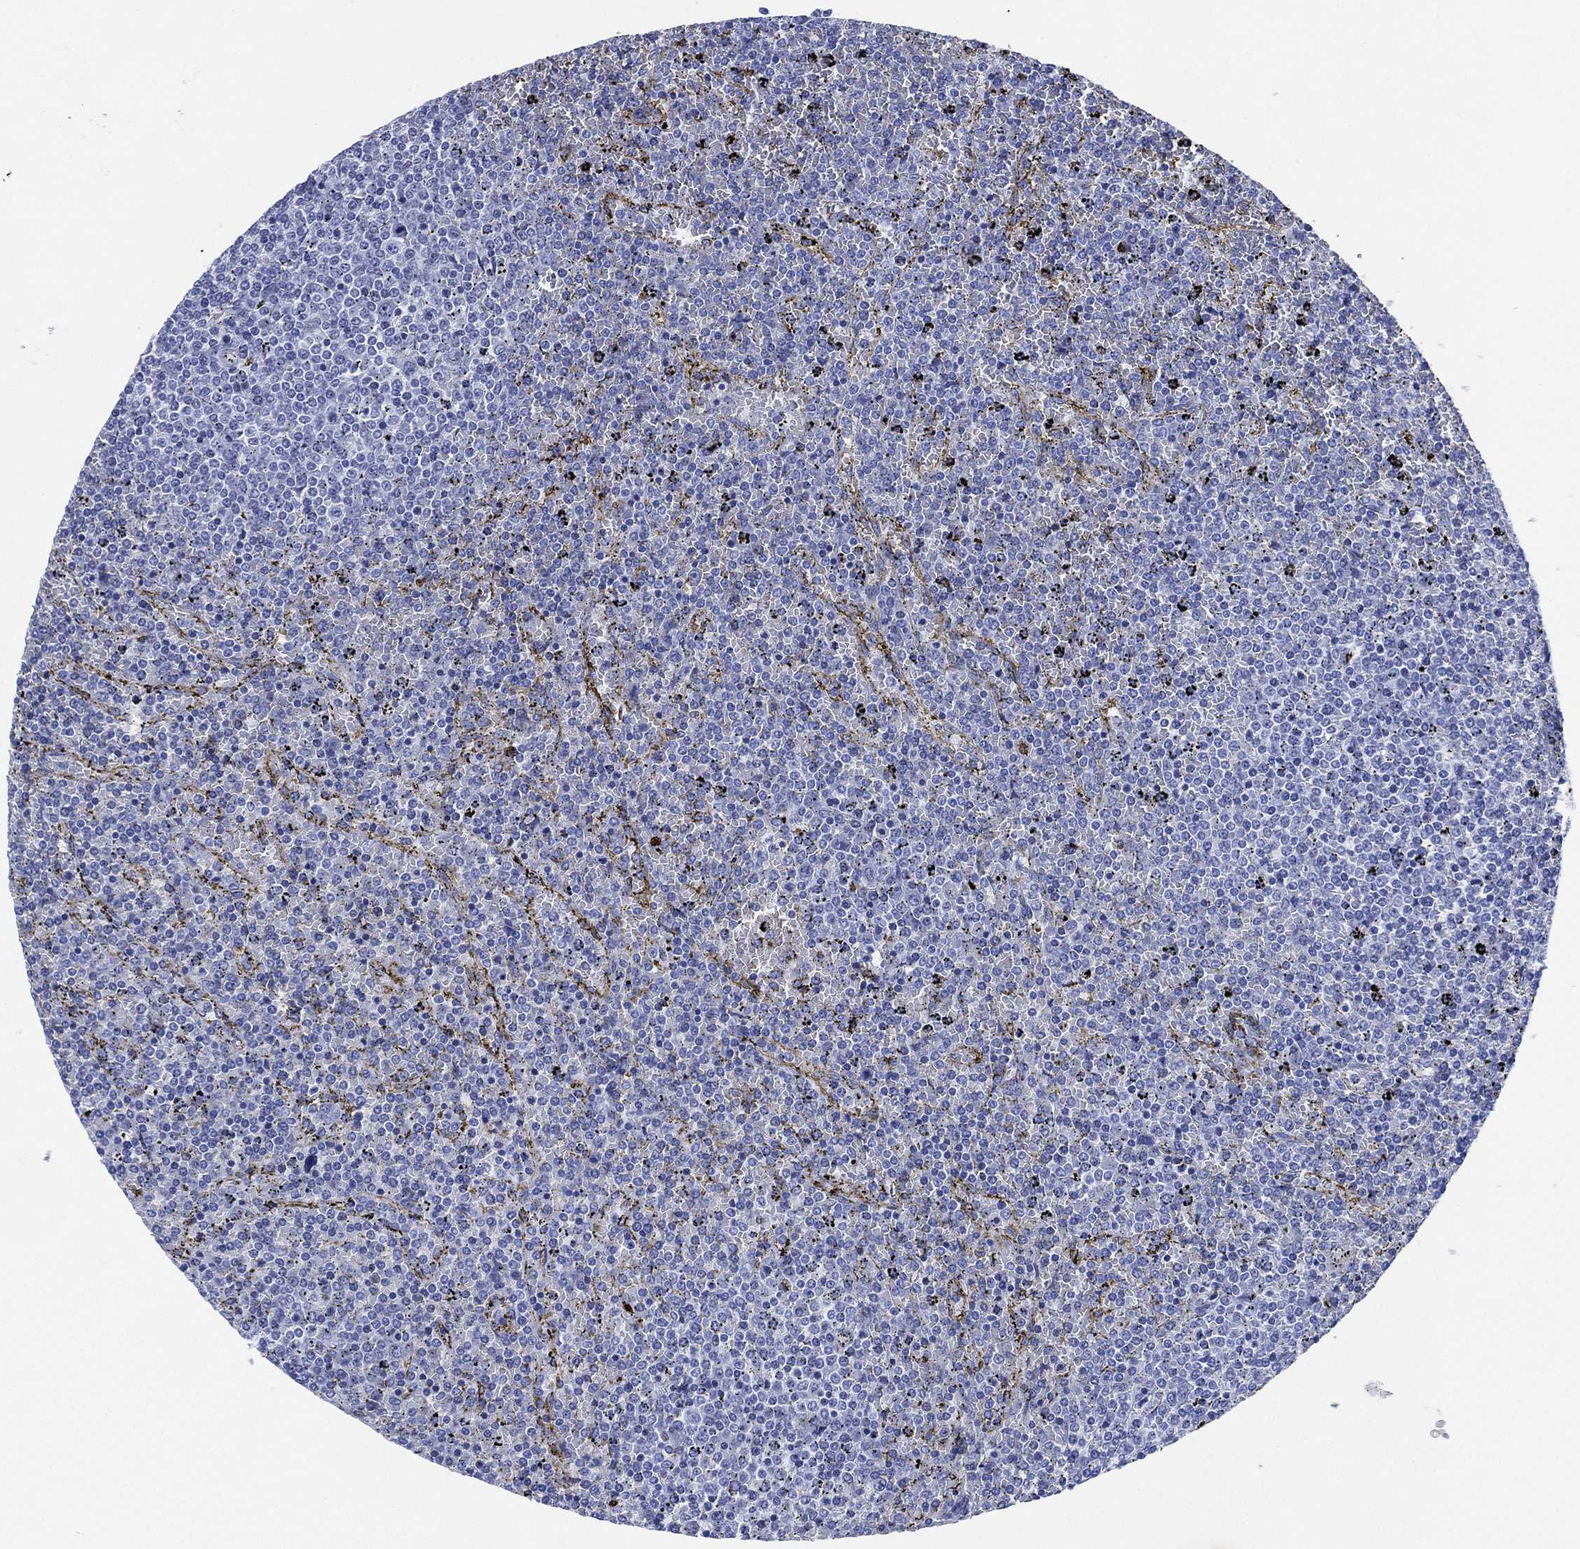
{"staining": {"intensity": "negative", "quantity": "none", "location": "none"}, "tissue": "lymphoma", "cell_type": "Tumor cells", "image_type": "cancer", "snomed": [{"axis": "morphology", "description": "Malignant lymphoma, non-Hodgkin's type, Low grade"}, {"axis": "topography", "description": "Spleen"}], "caption": "High magnification brightfield microscopy of lymphoma stained with DAB (brown) and counterstained with hematoxylin (blue): tumor cells show no significant expression.", "gene": "SIGLECL1", "patient": {"sex": "female", "age": 77}}